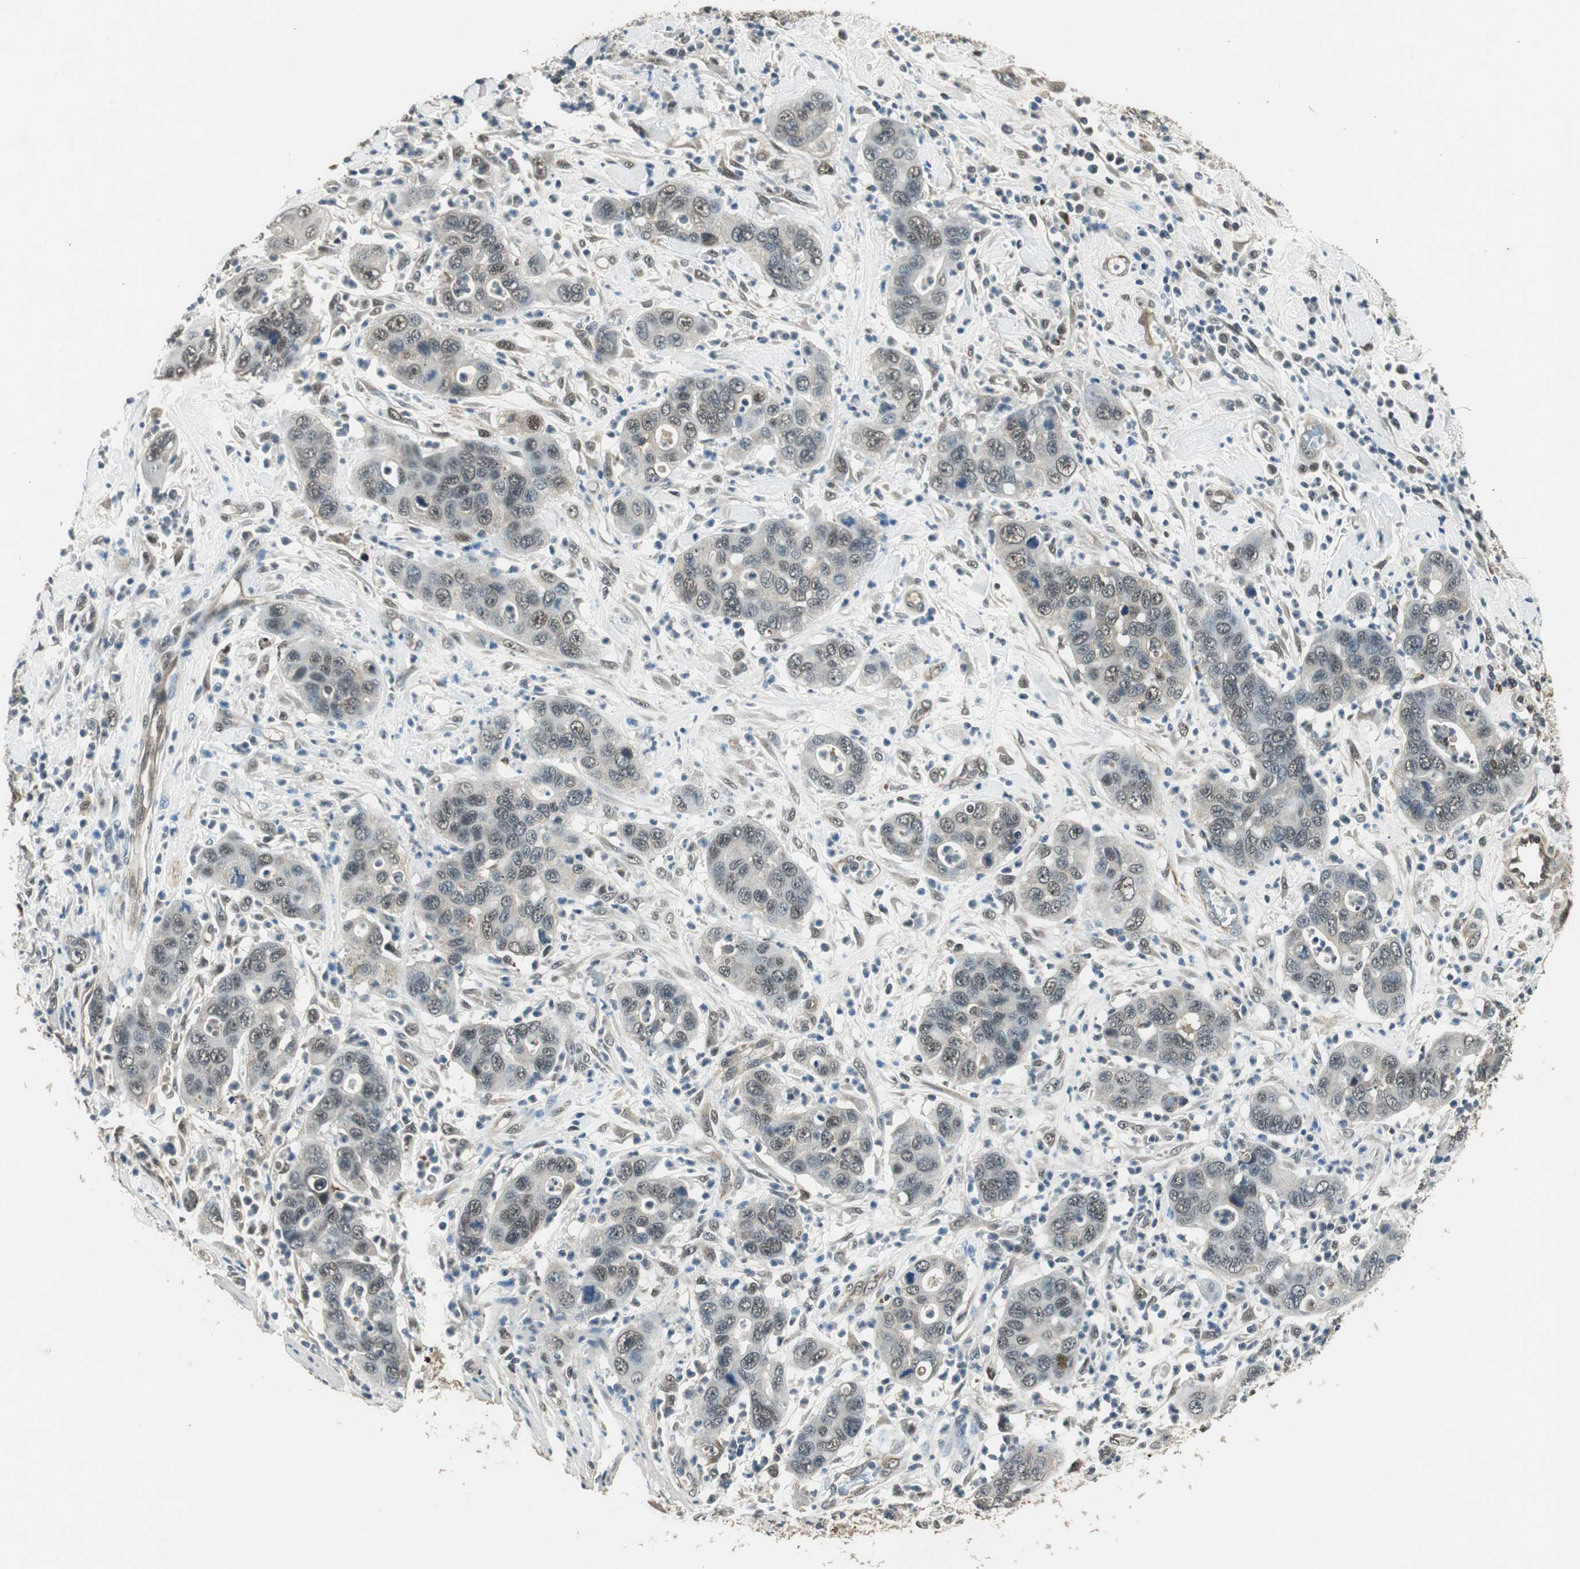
{"staining": {"intensity": "weak", "quantity": "<25%", "location": "cytoplasmic/membranous,nuclear"}, "tissue": "pancreatic cancer", "cell_type": "Tumor cells", "image_type": "cancer", "snomed": [{"axis": "morphology", "description": "Adenocarcinoma, NOS"}, {"axis": "topography", "description": "Pancreas"}], "caption": "Tumor cells show no significant protein staining in pancreatic adenocarcinoma. (DAB (3,3'-diaminobenzidine) IHC, high magnification).", "gene": "PSMB4", "patient": {"sex": "female", "age": 71}}